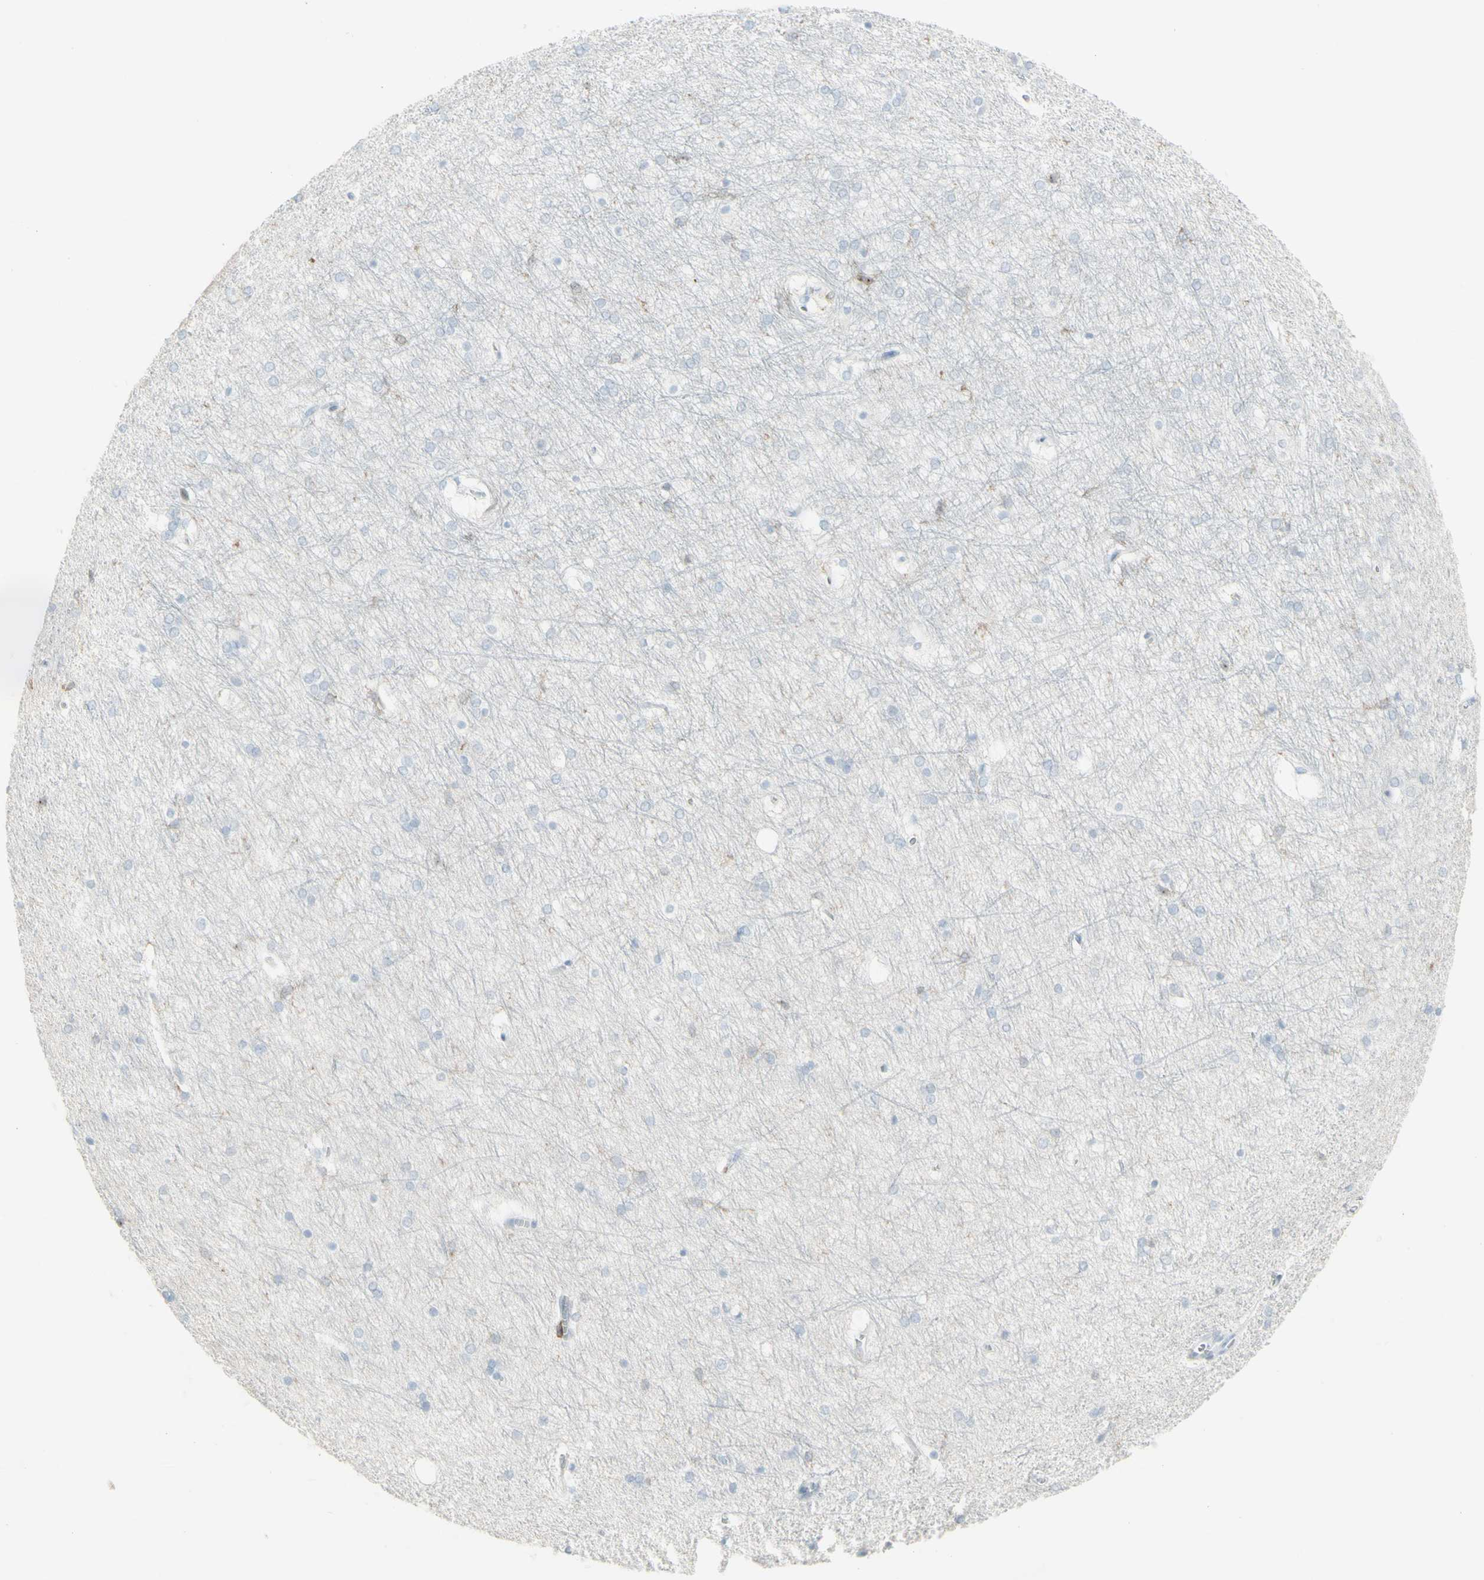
{"staining": {"intensity": "moderate", "quantity": "<25%", "location": "cytoplasmic/membranous"}, "tissue": "hippocampus", "cell_type": "Glial cells", "image_type": "normal", "snomed": [{"axis": "morphology", "description": "Normal tissue, NOS"}, {"axis": "topography", "description": "Hippocampus"}], "caption": "Protein expression by immunohistochemistry (IHC) shows moderate cytoplasmic/membranous positivity in approximately <25% of glial cells in unremarkable hippocampus.", "gene": "NRG1", "patient": {"sex": "female", "age": 19}}